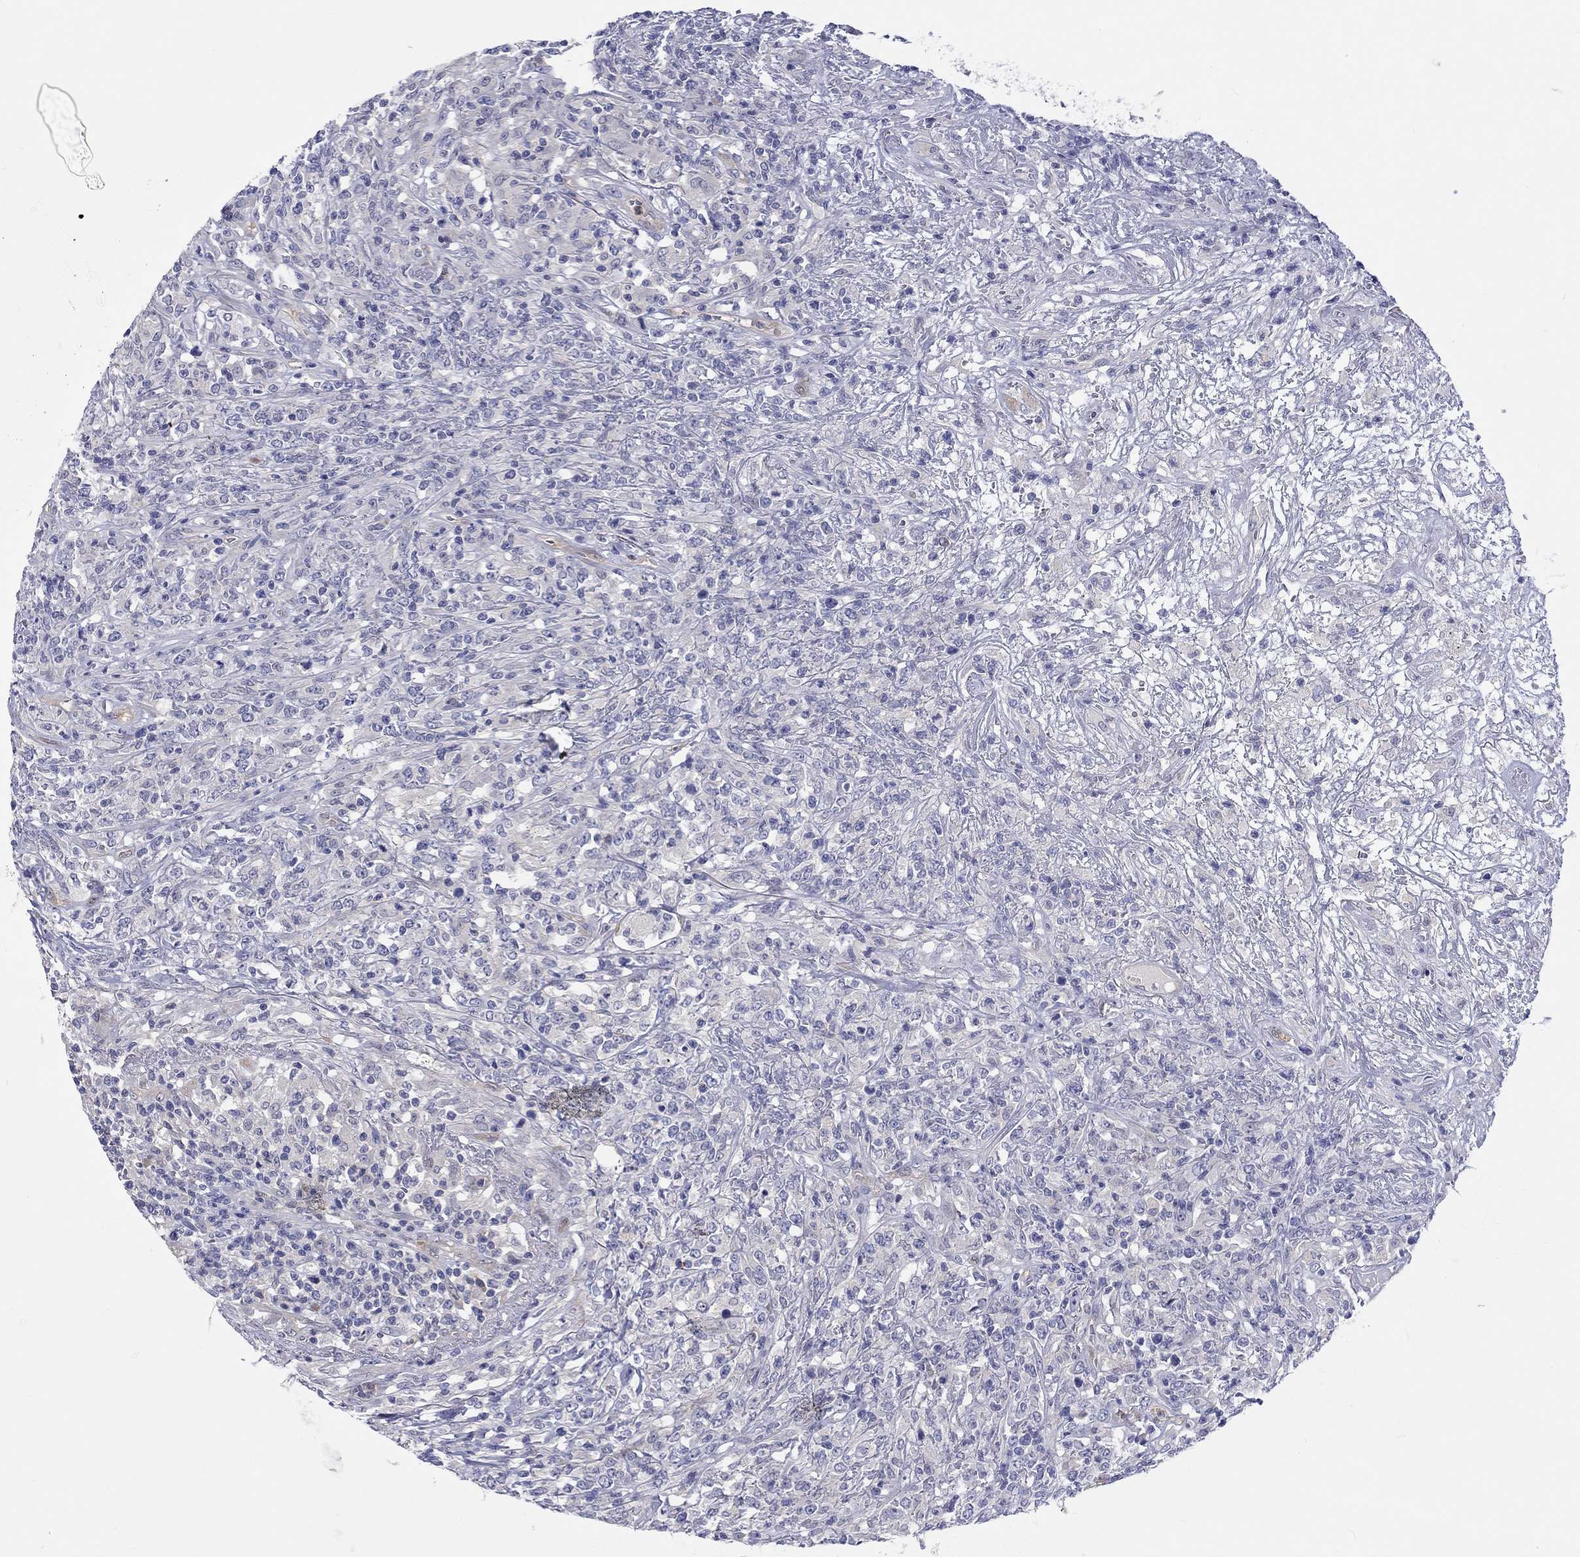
{"staining": {"intensity": "negative", "quantity": "none", "location": "none"}, "tissue": "lymphoma", "cell_type": "Tumor cells", "image_type": "cancer", "snomed": [{"axis": "morphology", "description": "Malignant lymphoma, non-Hodgkin's type, High grade"}, {"axis": "topography", "description": "Lung"}], "caption": "Histopathology image shows no protein positivity in tumor cells of lymphoma tissue.", "gene": "ABCG4", "patient": {"sex": "male", "age": 79}}